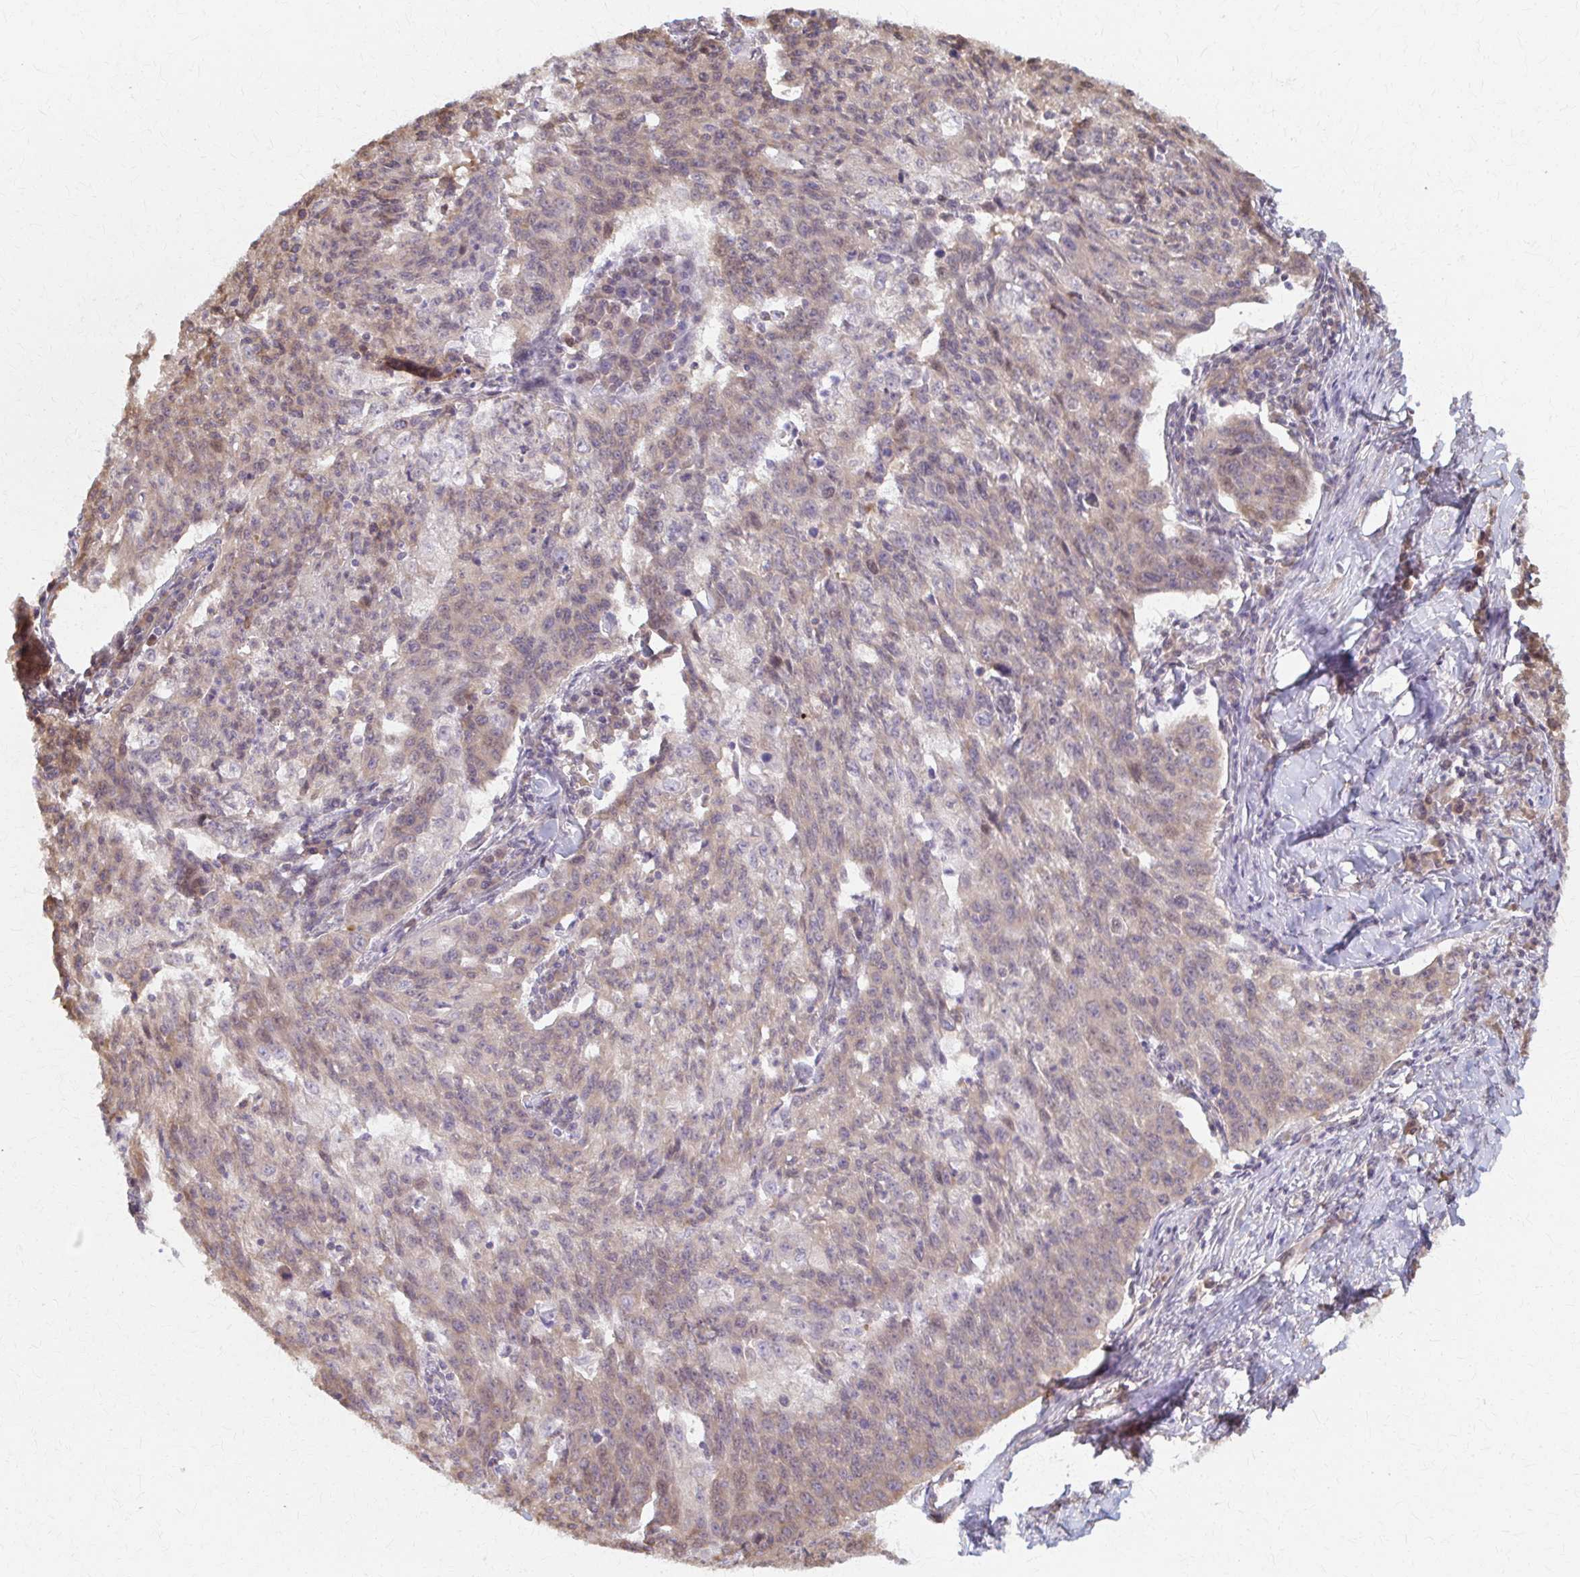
{"staining": {"intensity": "moderate", "quantity": "25%-75%", "location": "cytoplasmic/membranous"}, "tissue": "lung cancer", "cell_type": "Tumor cells", "image_type": "cancer", "snomed": [{"axis": "morphology", "description": "Squamous cell carcinoma, NOS"}, {"axis": "morphology", "description": "Squamous cell carcinoma, metastatic, NOS"}, {"axis": "topography", "description": "Bronchus"}, {"axis": "topography", "description": "Lung"}], "caption": "Lung metastatic squamous cell carcinoma tissue reveals moderate cytoplasmic/membranous staining in approximately 25%-75% of tumor cells, visualized by immunohistochemistry.", "gene": "ARHGAP35", "patient": {"sex": "male", "age": 62}}